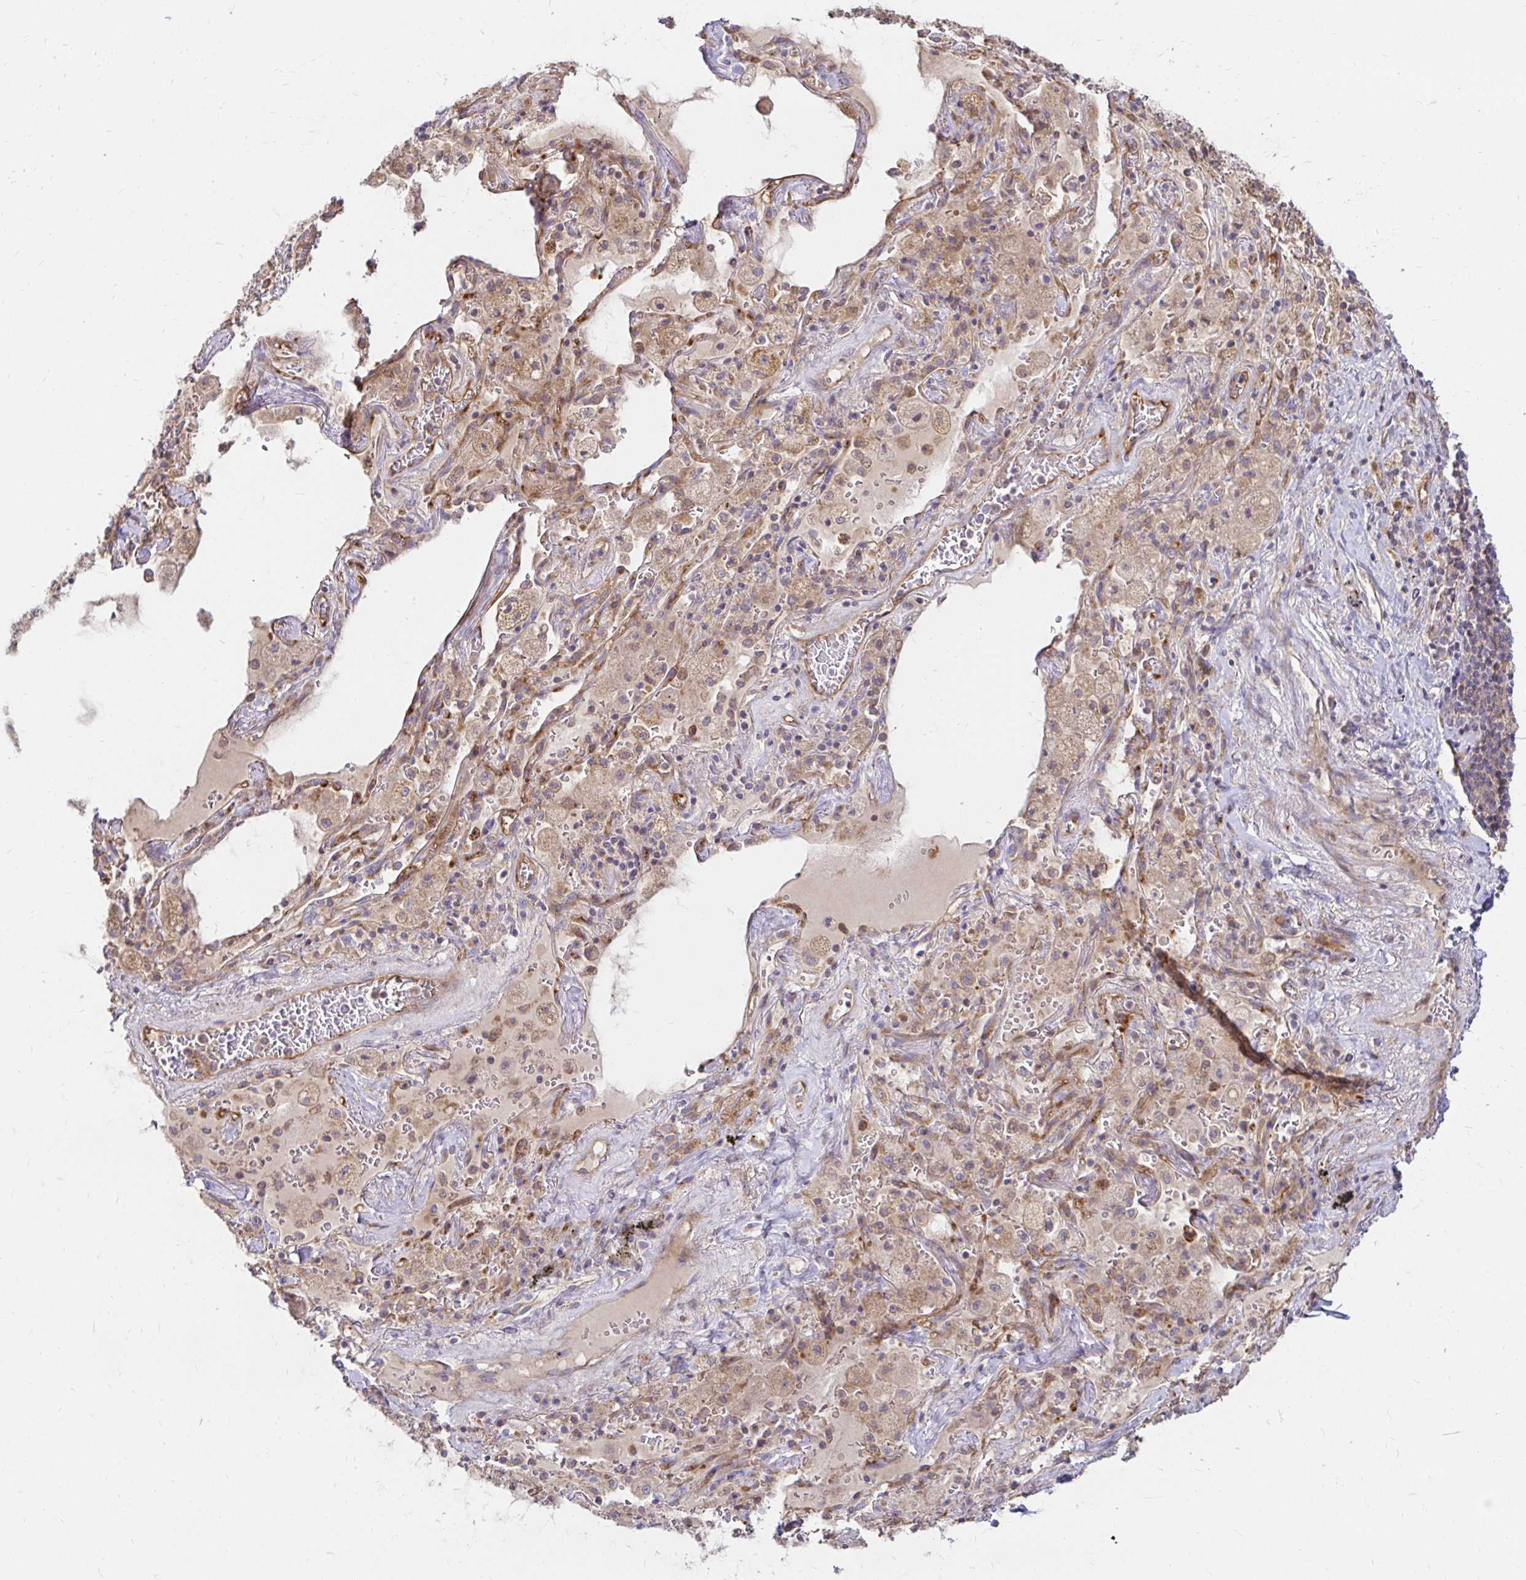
{"staining": {"intensity": "negative", "quantity": "none", "location": "none"}, "tissue": "adipose tissue", "cell_type": "Adipocytes", "image_type": "normal", "snomed": [{"axis": "morphology", "description": "Normal tissue, NOS"}, {"axis": "topography", "description": "Cartilage tissue"}, {"axis": "topography", "description": "Bronchus"}], "caption": "Adipose tissue stained for a protein using immunohistochemistry reveals no positivity adipocytes.", "gene": "ITGA2", "patient": {"sex": "male", "age": 64}}